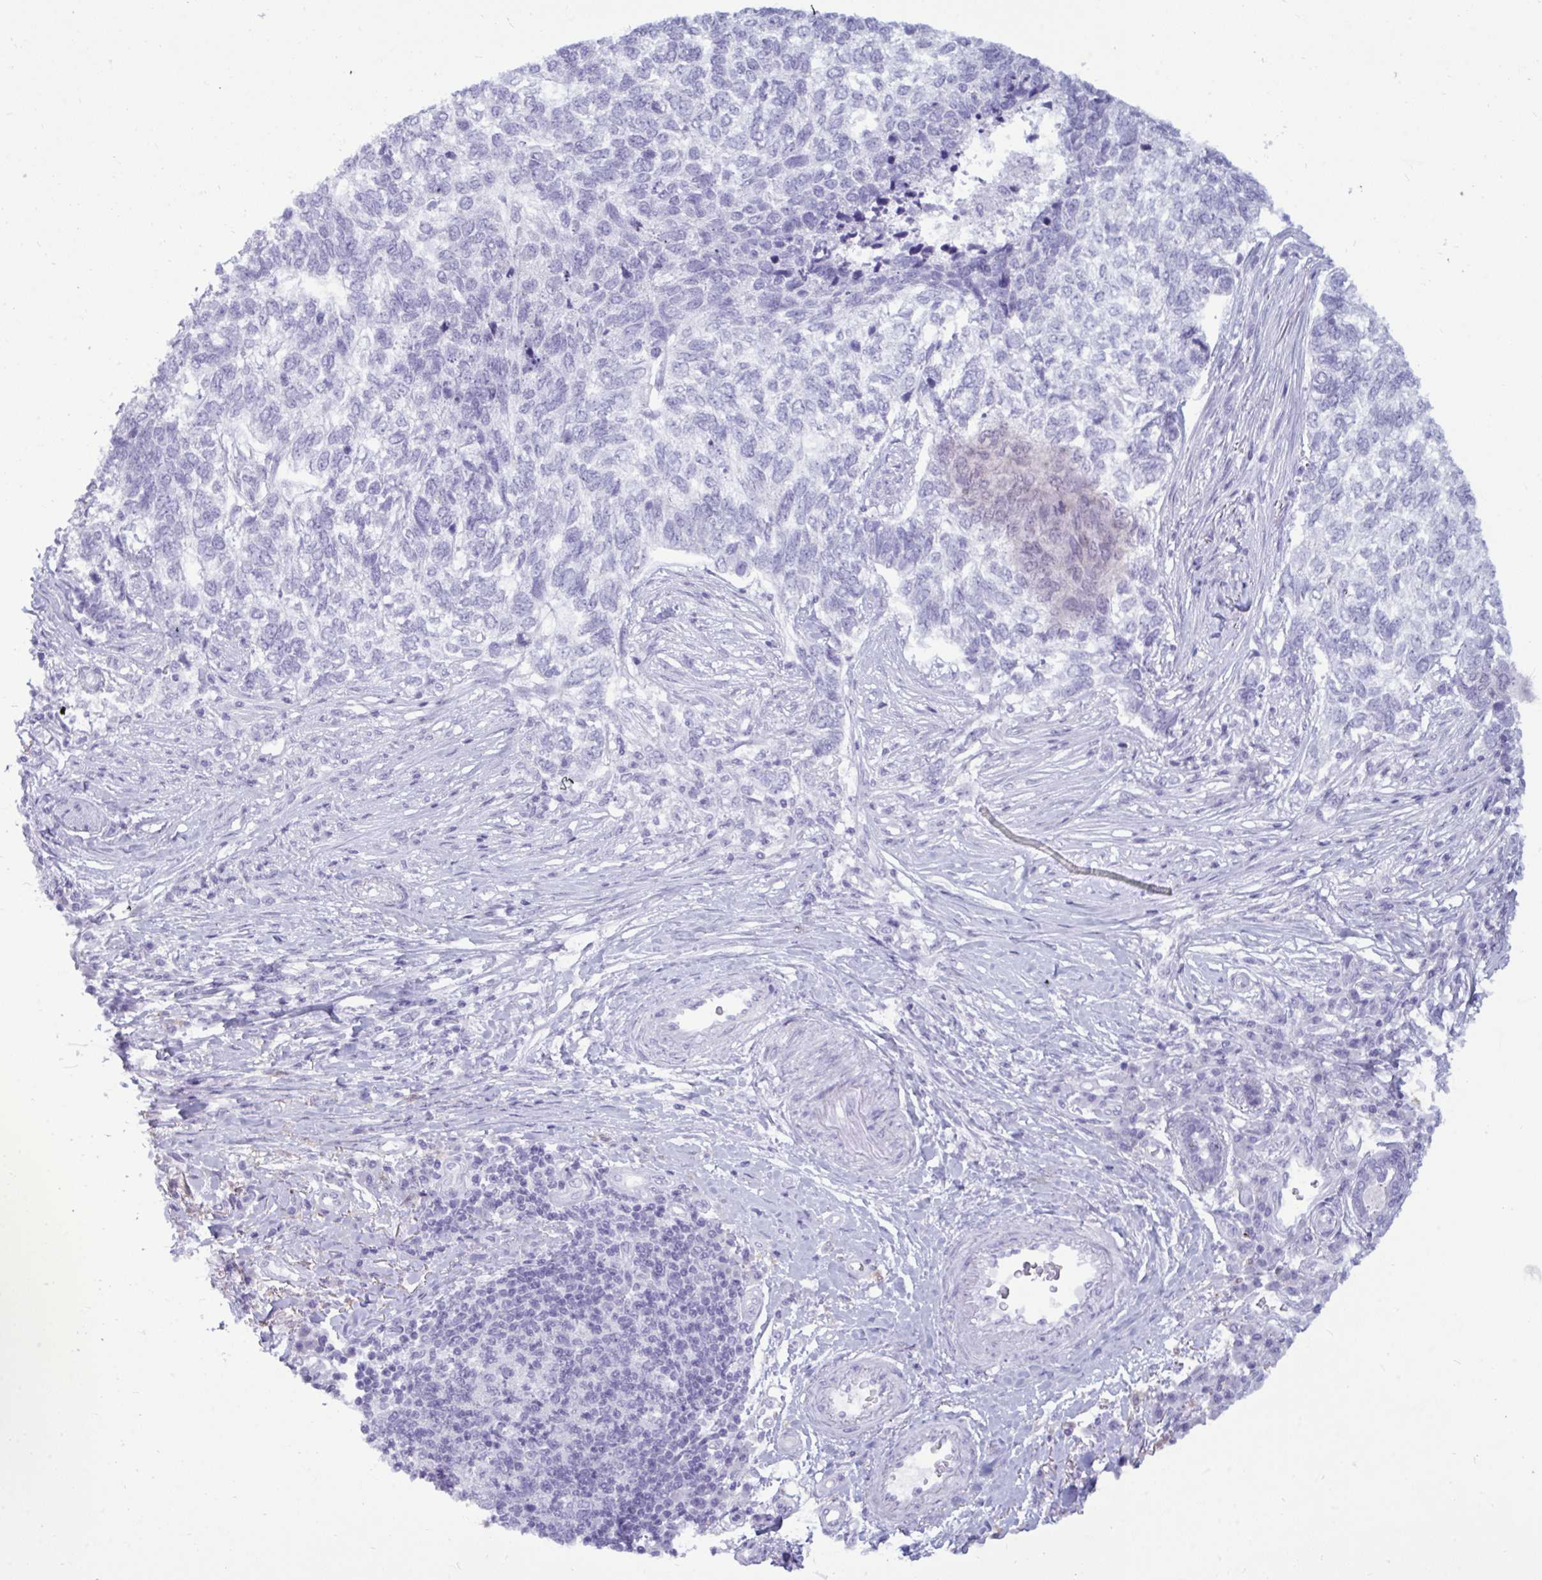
{"staining": {"intensity": "negative", "quantity": "none", "location": "none"}, "tissue": "skin cancer", "cell_type": "Tumor cells", "image_type": "cancer", "snomed": [{"axis": "morphology", "description": "Basal cell carcinoma"}, {"axis": "topography", "description": "Skin"}], "caption": "Histopathology image shows no significant protein positivity in tumor cells of skin cancer (basal cell carcinoma).", "gene": "ANKRD60", "patient": {"sex": "female", "age": 65}}